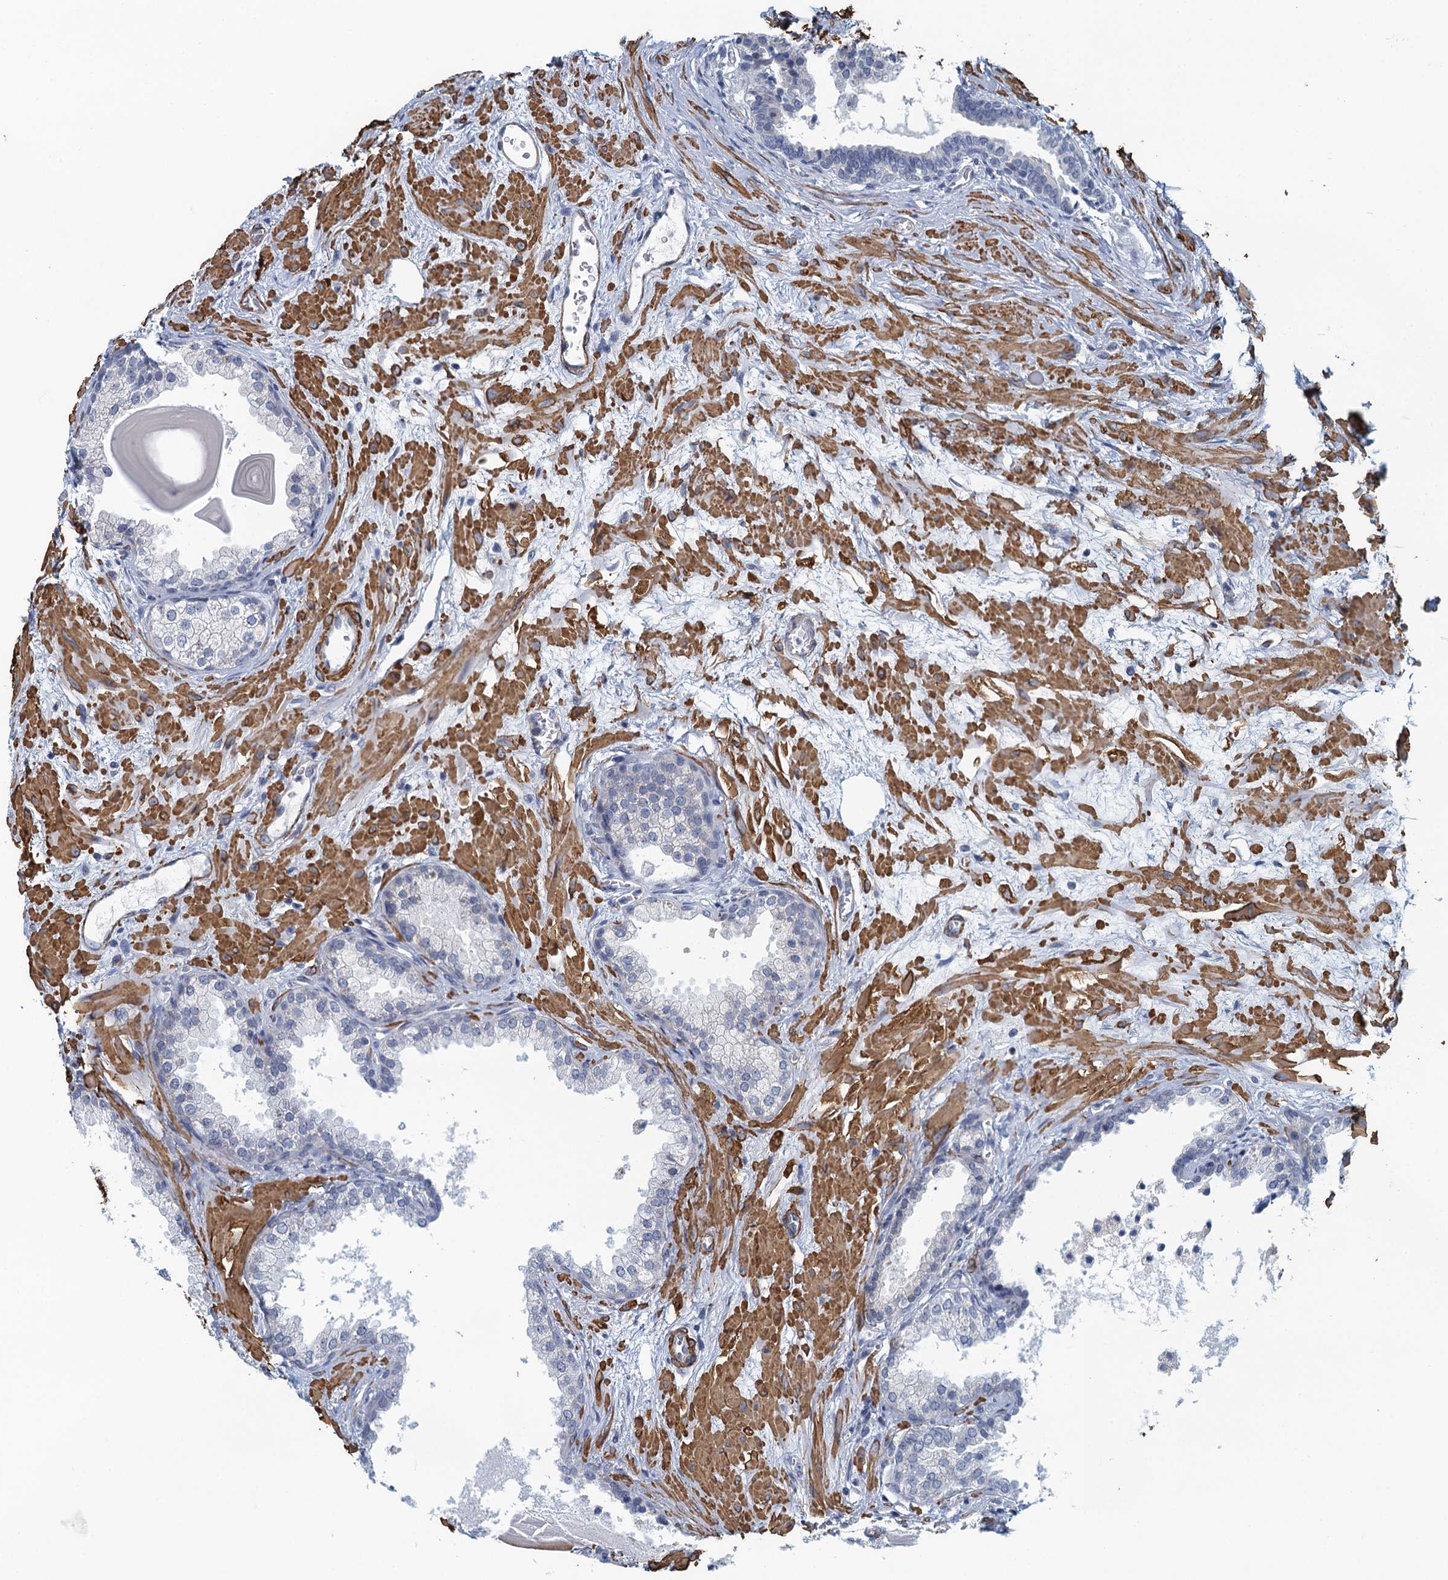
{"staining": {"intensity": "negative", "quantity": "none", "location": "none"}, "tissue": "prostate", "cell_type": "Glandular cells", "image_type": "normal", "snomed": [{"axis": "morphology", "description": "Normal tissue, NOS"}, {"axis": "topography", "description": "Prostate"}], "caption": "This is an immunohistochemistry histopathology image of benign prostate. There is no positivity in glandular cells.", "gene": "ALG2", "patient": {"sex": "male", "age": 48}}